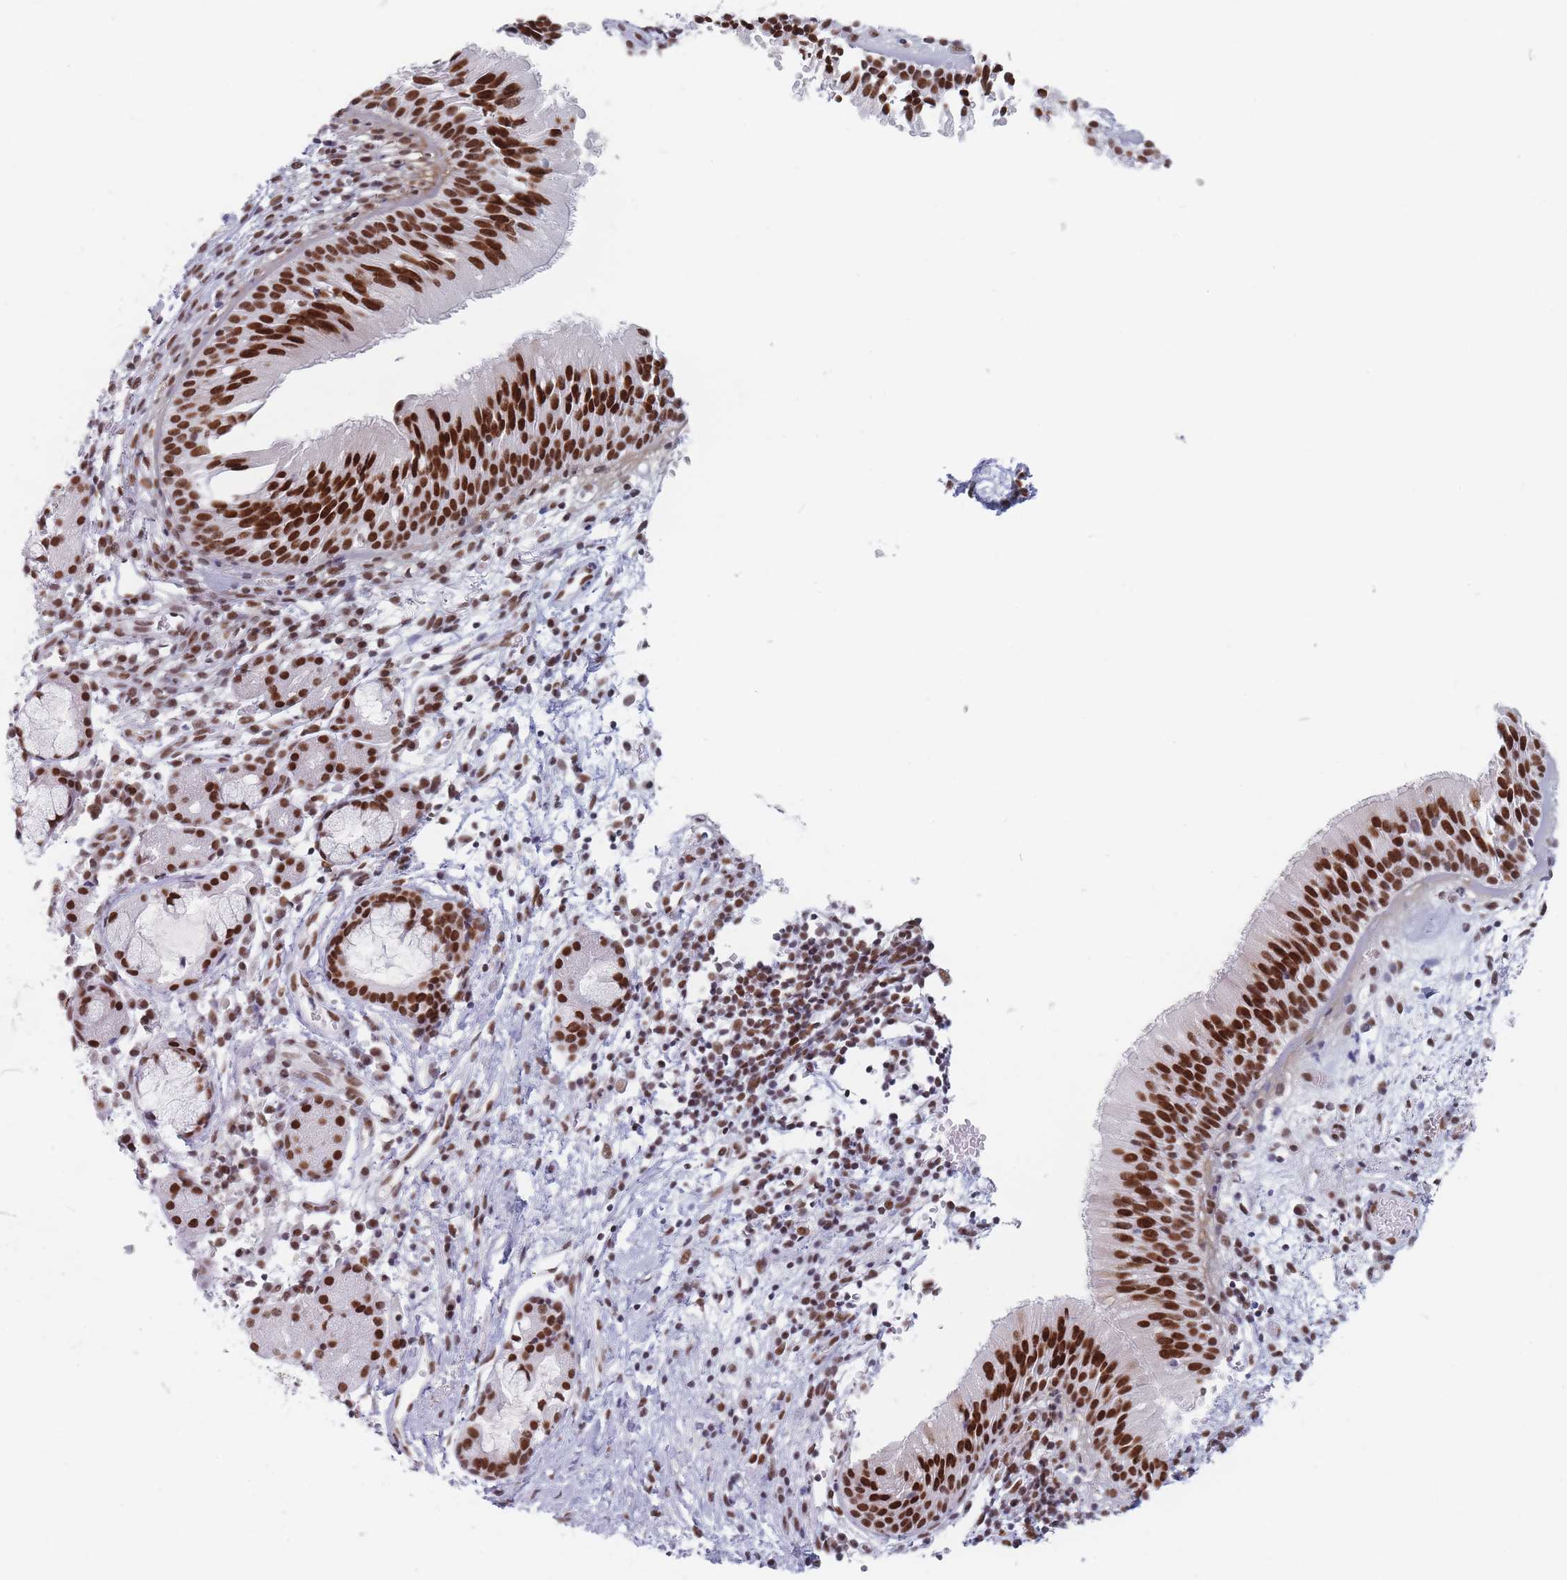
{"staining": {"intensity": "strong", "quantity": ">75%", "location": "nuclear"}, "tissue": "nasopharynx", "cell_type": "Respiratory epithelial cells", "image_type": "normal", "snomed": [{"axis": "morphology", "description": "Normal tissue, NOS"}, {"axis": "topography", "description": "Nasopharynx"}], "caption": "This histopathology image reveals immunohistochemistry staining of unremarkable nasopharynx, with high strong nuclear staining in about >75% of respiratory epithelial cells.", "gene": "SAFB2", "patient": {"sex": "male", "age": 65}}